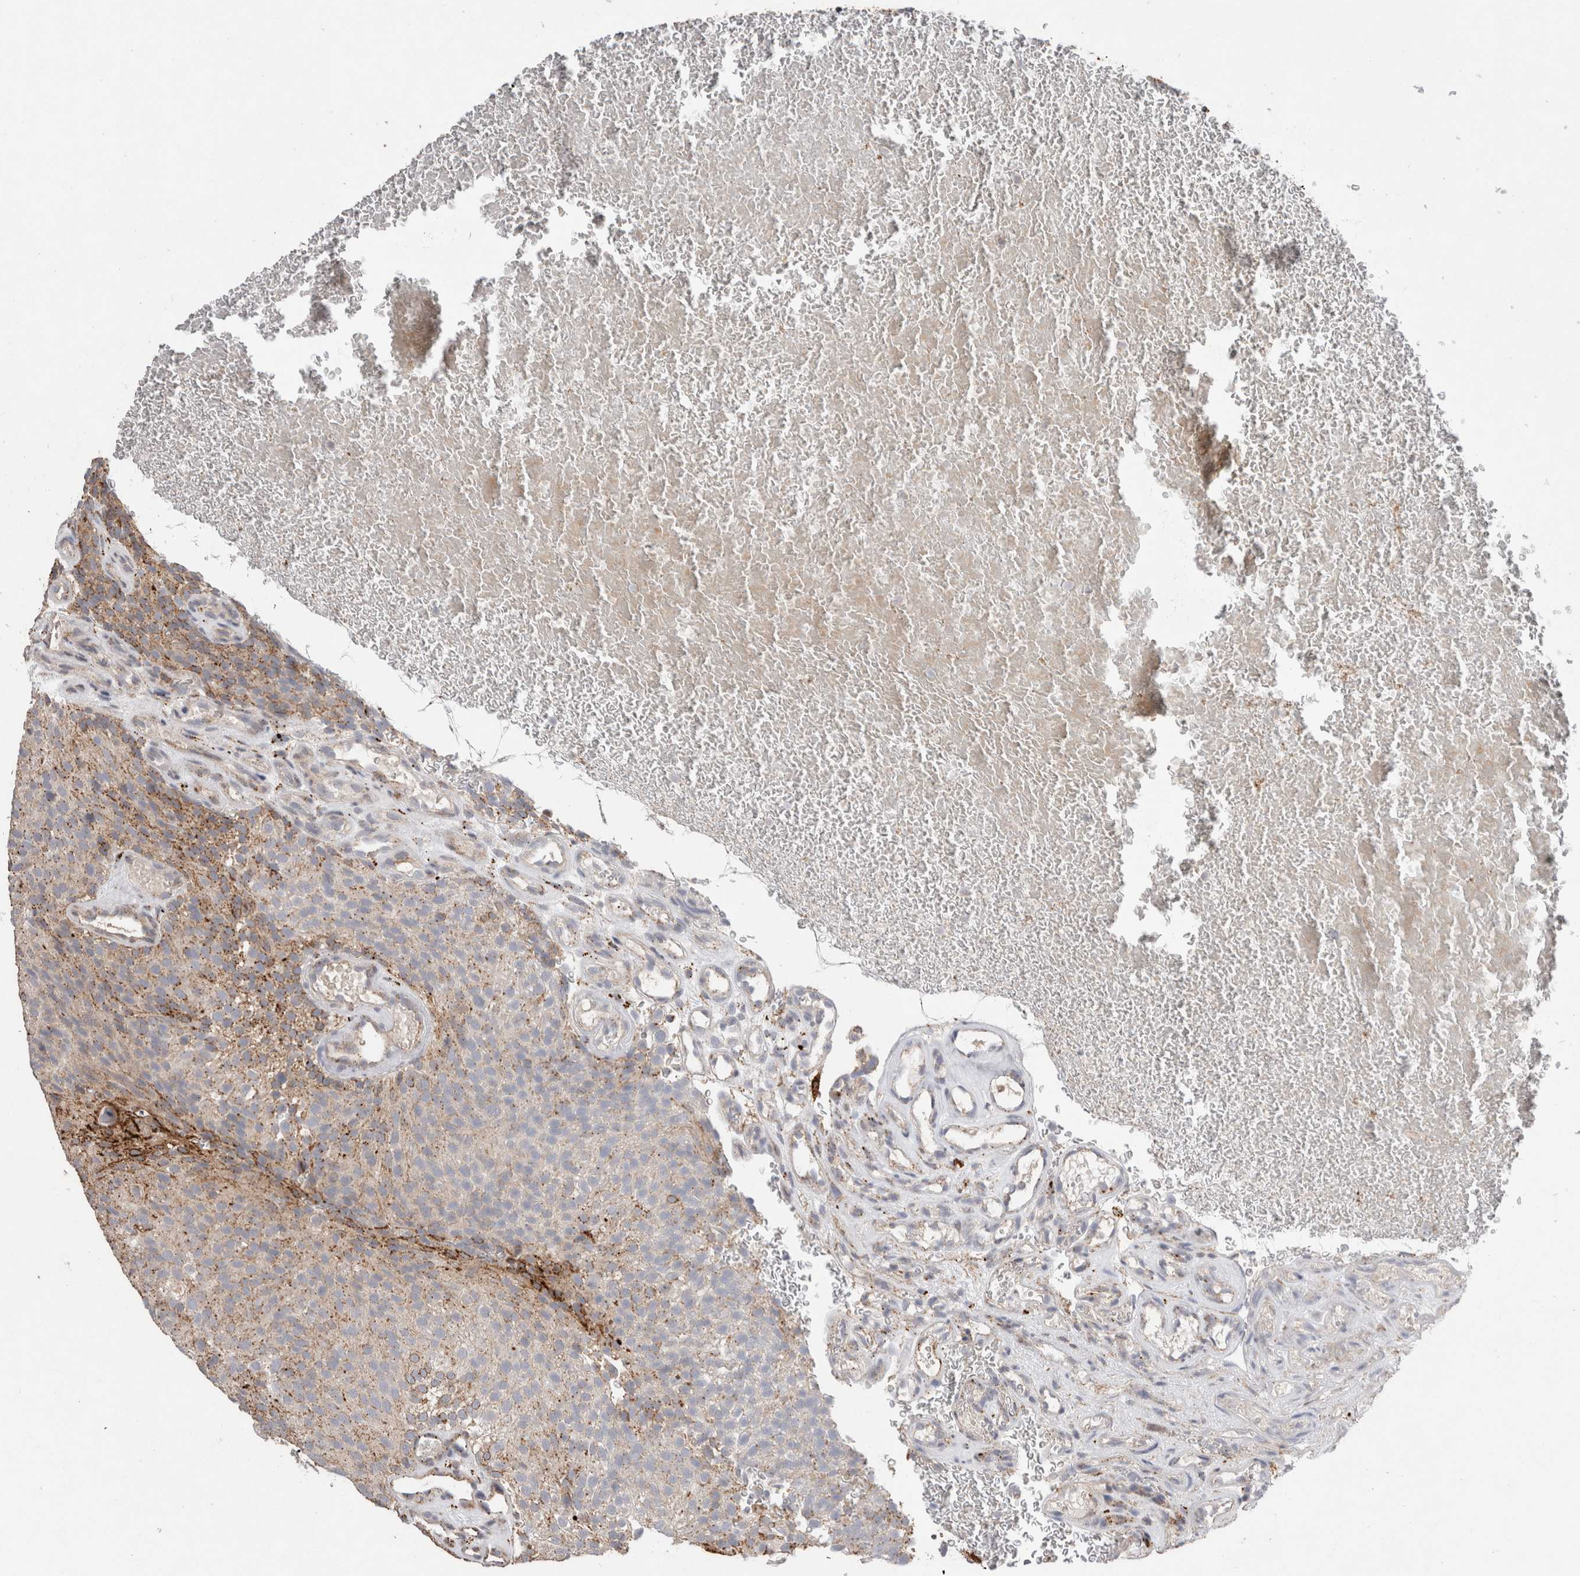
{"staining": {"intensity": "moderate", "quantity": "25%-75%", "location": "cytoplasmic/membranous"}, "tissue": "urothelial cancer", "cell_type": "Tumor cells", "image_type": "cancer", "snomed": [{"axis": "morphology", "description": "Urothelial carcinoma, Low grade"}, {"axis": "topography", "description": "Urinary bladder"}], "caption": "This is an image of immunohistochemistry (IHC) staining of low-grade urothelial carcinoma, which shows moderate expression in the cytoplasmic/membranous of tumor cells.", "gene": "CTSA", "patient": {"sex": "male", "age": 78}}